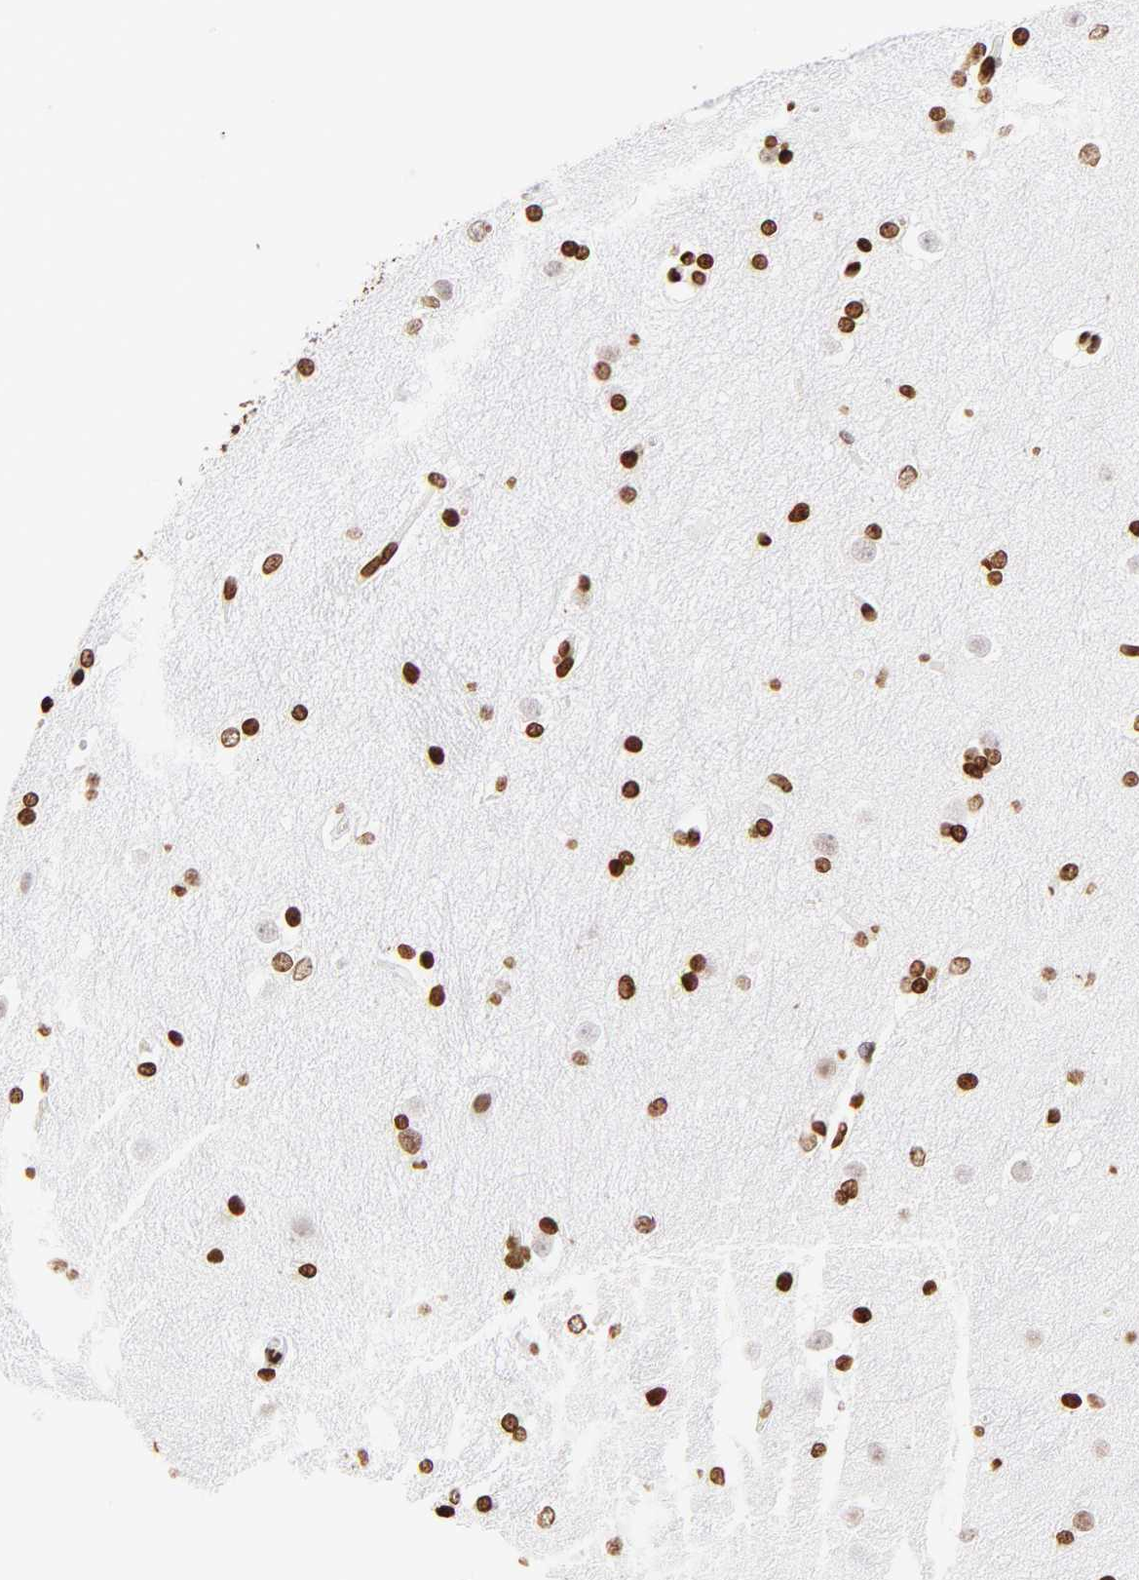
{"staining": {"intensity": "strong", "quantity": ">75%", "location": "nuclear"}, "tissue": "caudate", "cell_type": "Glial cells", "image_type": "normal", "snomed": [{"axis": "morphology", "description": "Normal tissue, NOS"}, {"axis": "topography", "description": "Lateral ventricle wall"}], "caption": "This is a micrograph of immunohistochemistry staining of benign caudate, which shows strong staining in the nuclear of glial cells.", "gene": "RTL4", "patient": {"sex": "female", "age": 19}}